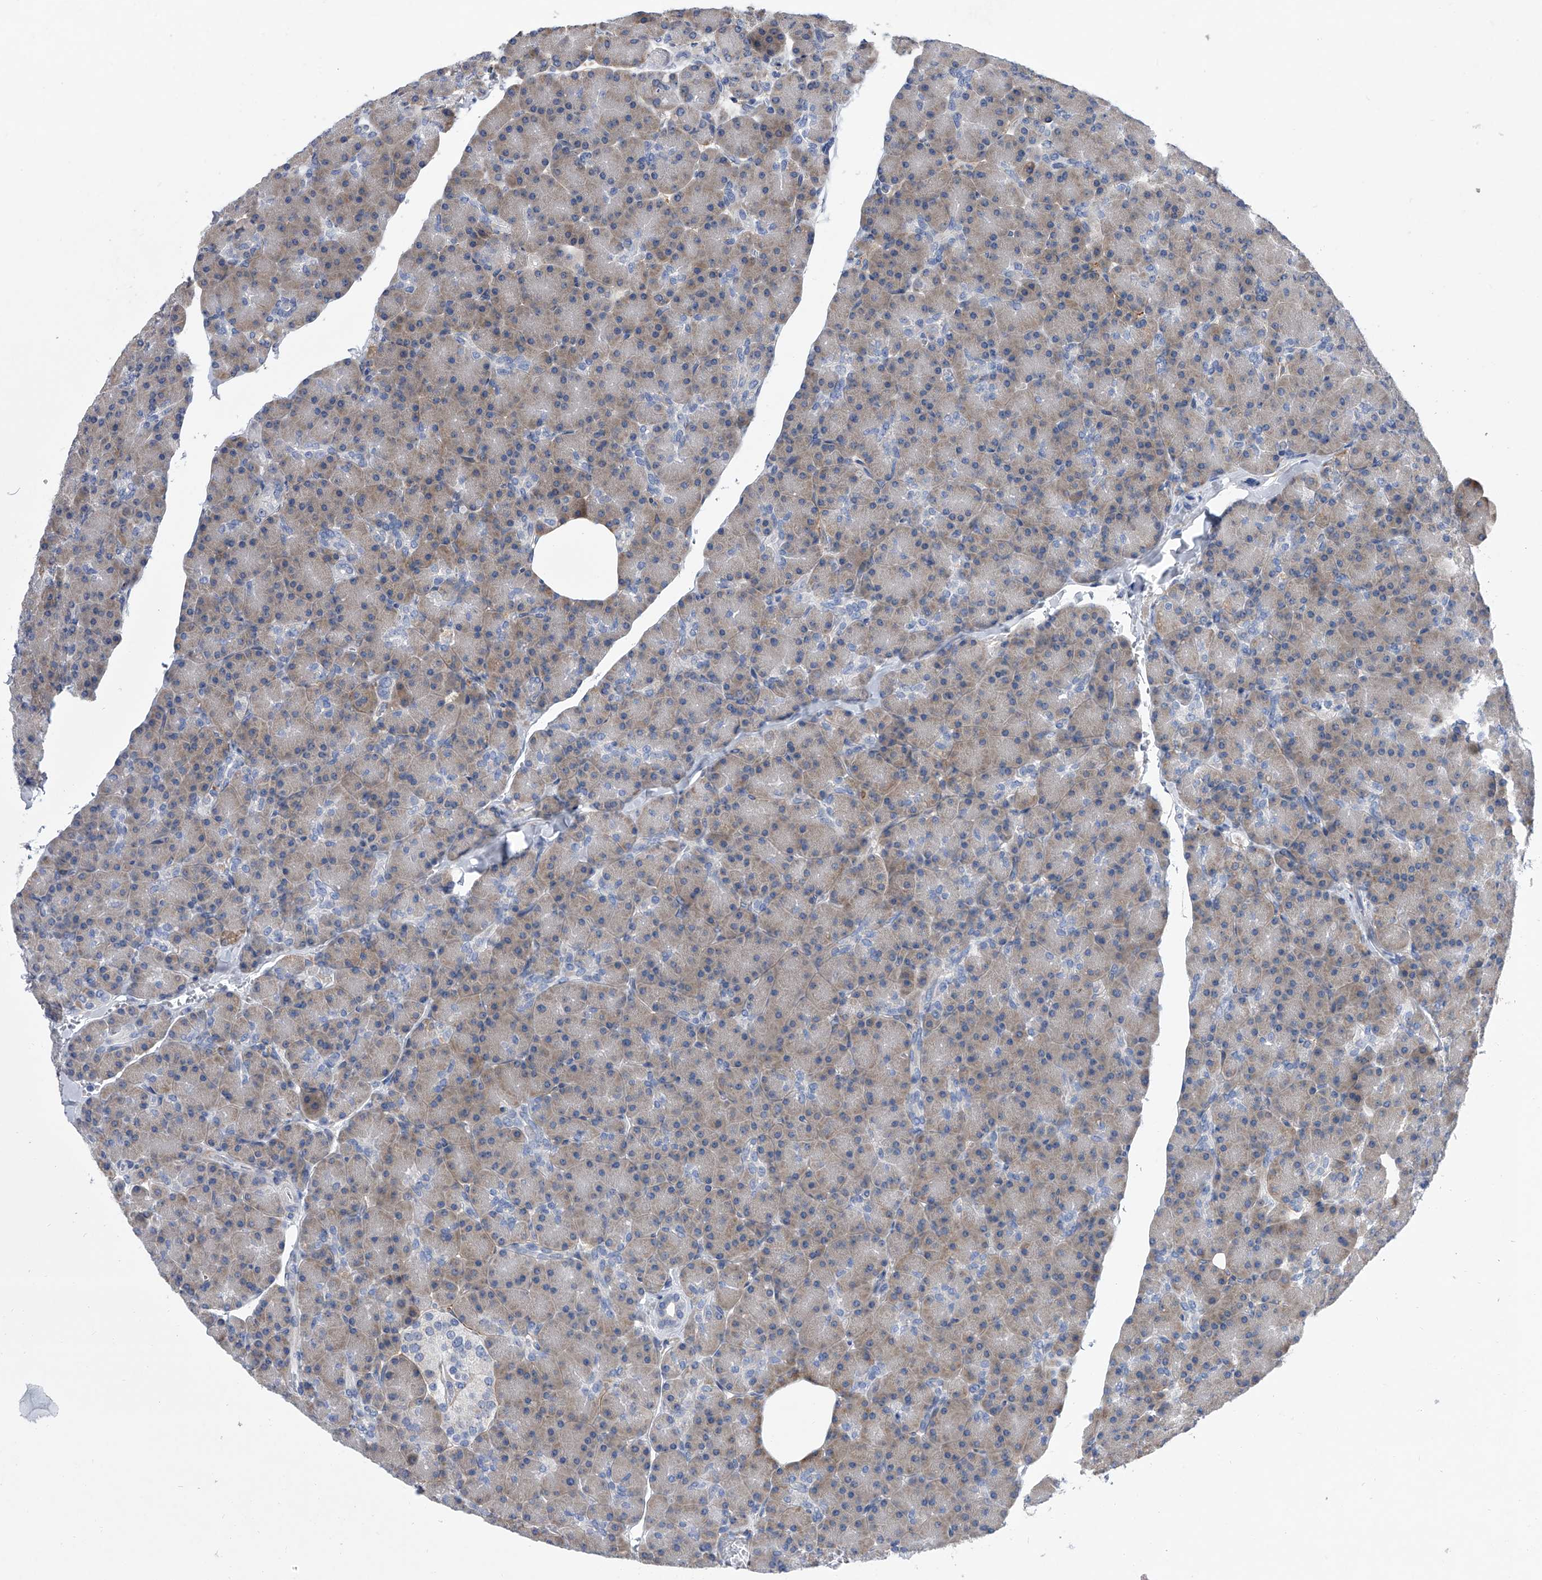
{"staining": {"intensity": "weak", "quantity": "25%-75%", "location": "cytoplasmic/membranous"}, "tissue": "pancreas", "cell_type": "Exocrine glandular cells", "image_type": "normal", "snomed": [{"axis": "morphology", "description": "Normal tissue, NOS"}, {"axis": "topography", "description": "Pancreas"}], "caption": "IHC photomicrograph of benign pancreas: human pancreas stained using IHC shows low levels of weak protein expression localized specifically in the cytoplasmic/membranous of exocrine glandular cells, appearing as a cytoplasmic/membranous brown color.", "gene": "ALG14", "patient": {"sex": "female", "age": 43}}